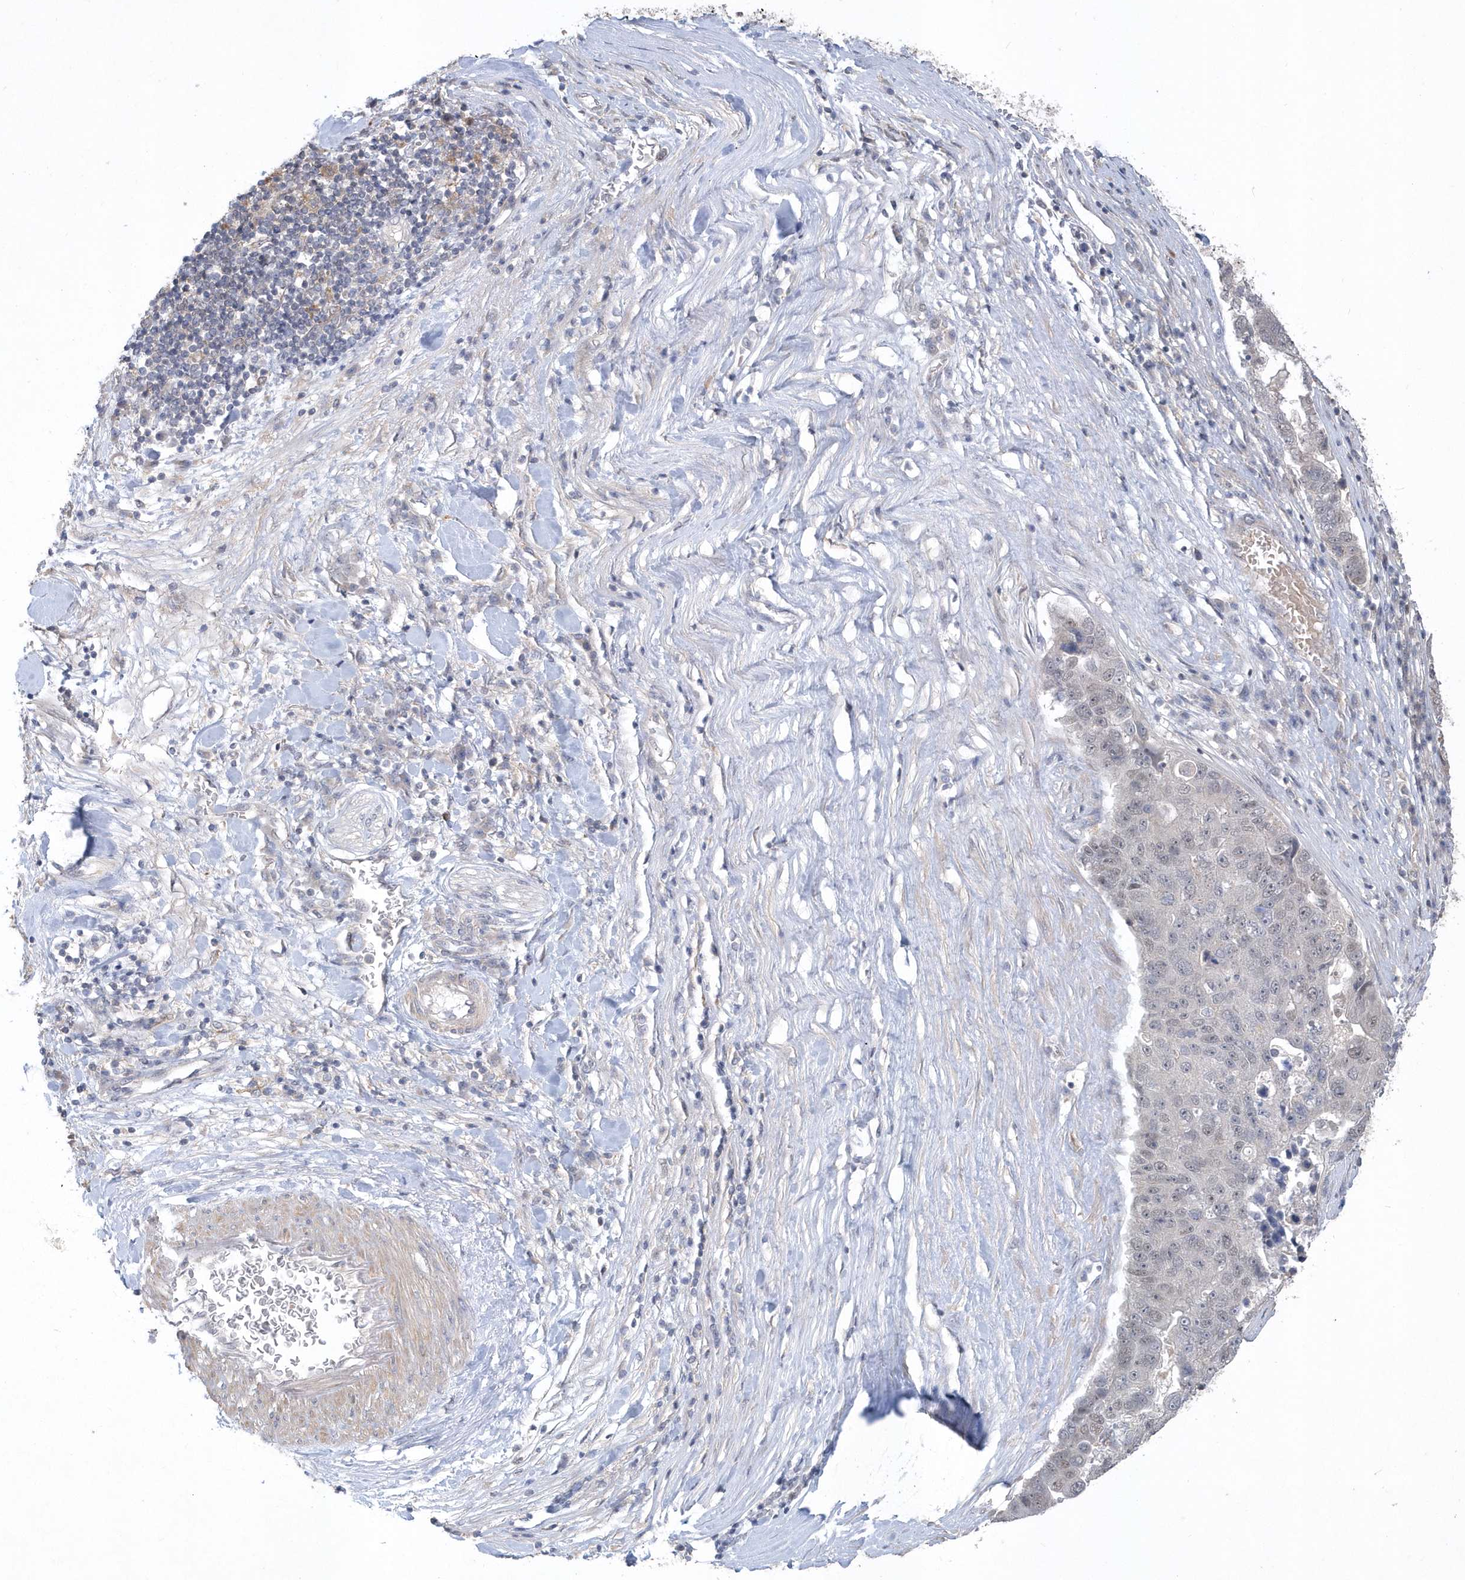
{"staining": {"intensity": "negative", "quantity": "none", "location": "none"}, "tissue": "pancreatic cancer", "cell_type": "Tumor cells", "image_type": "cancer", "snomed": [{"axis": "morphology", "description": "Adenocarcinoma, NOS"}, {"axis": "topography", "description": "Pancreas"}], "caption": "High magnification brightfield microscopy of adenocarcinoma (pancreatic) stained with DAB (brown) and counterstained with hematoxylin (blue): tumor cells show no significant expression.", "gene": "TSPEAR", "patient": {"sex": "female", "age": 61}}